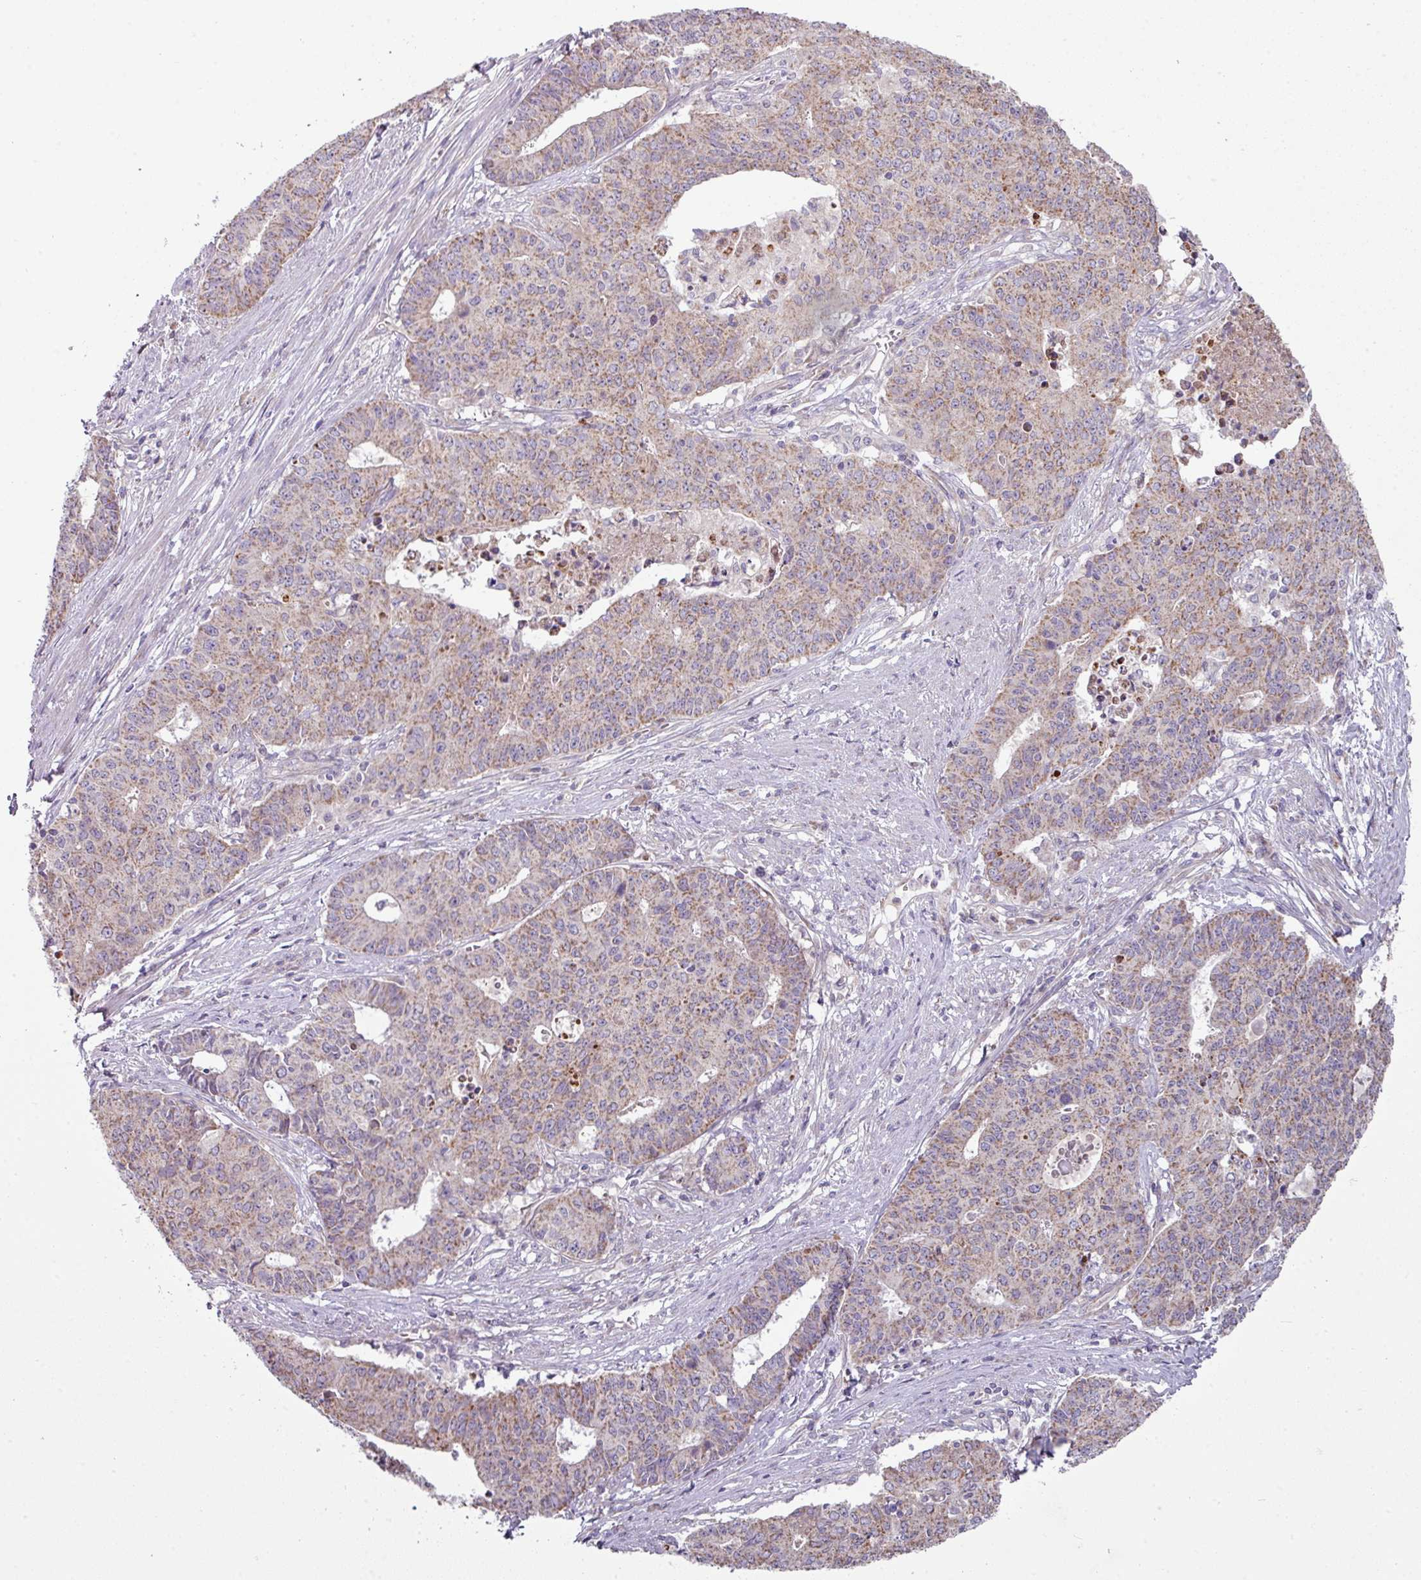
{"staining": {"intensity": "weak", "quantity": "25%-75%", "location": "cytoplasmic/membranous"}, "tissue": "endometrial cancer", "cell_type": "Tumor cells", "image_type": "cancer", "snomed": [{"axis": "morphology", "description": "Adenocarcinoma, NOS"}, {"axis": "topography", "description": "Endometrium"}], "caption": "This is a micrograph of immunohistochemistry (IHC) staining of adenocarcinoma (endometrial), which shows weak expression in the cytoplasmic/membranous of tumor cells.", "gene": "LRRC9", "patient": {"sex": "female", "age": 59}}